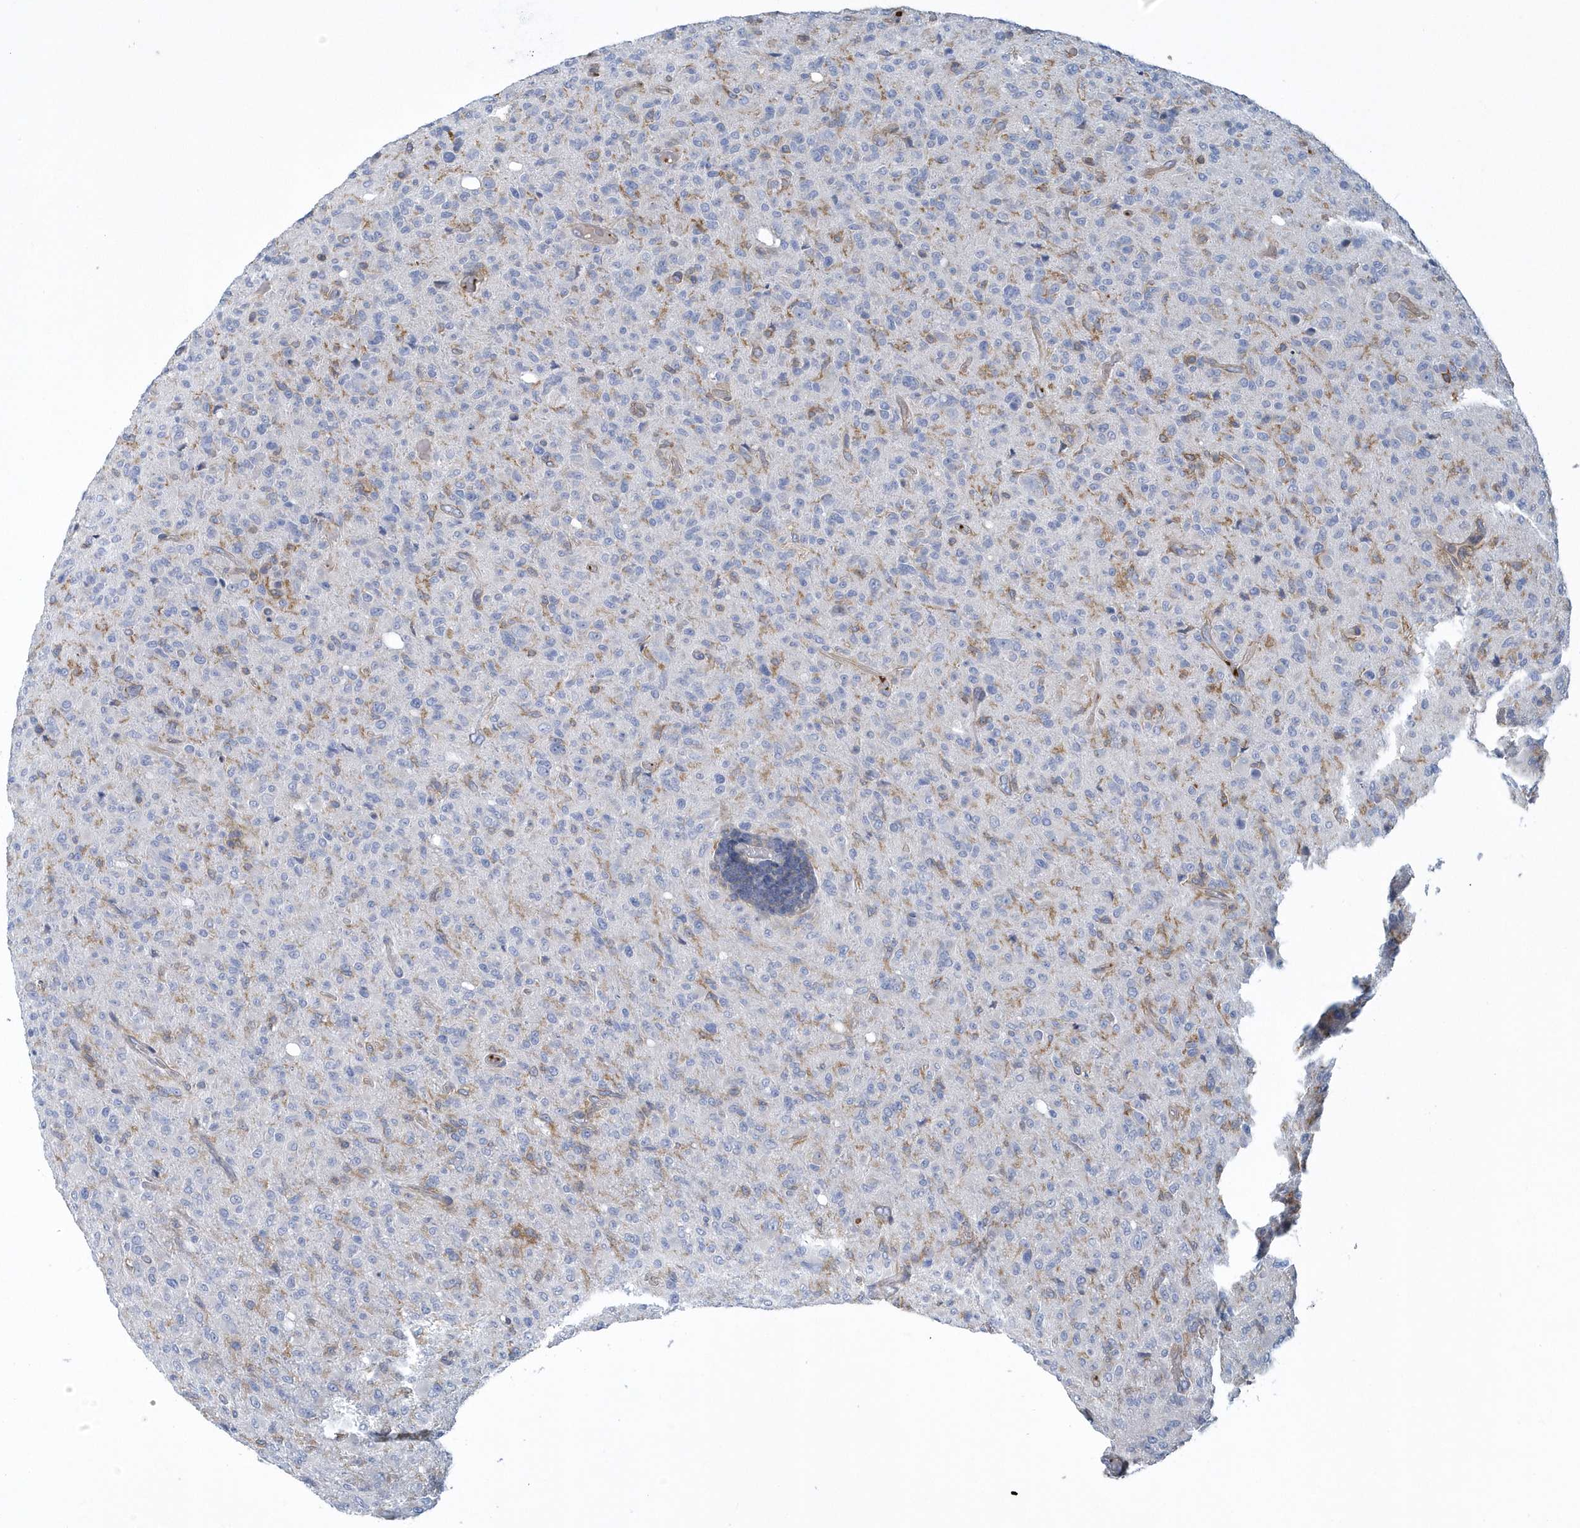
{"staining": {"intensity": "negative", "quantity": "none", "location": "none"}, "tissue": "glioma", "cell_type": "Tumor cells", "image_type": "cancer", "snomed": [{"axis": "morphology", "description": "Glioma, malignant, High grade"}, {"axis": "topography", "description": "Brain"}], "caption": "Immunohistochemistry (IHC) image of neoplastic tissue: human glioma stained with DAB (3,3'-diaminobenzidine) exhibits no significant protein staining in tumor cells.", "gene": "ARAP2", "patient": {"sex": "female", "age": 57}}